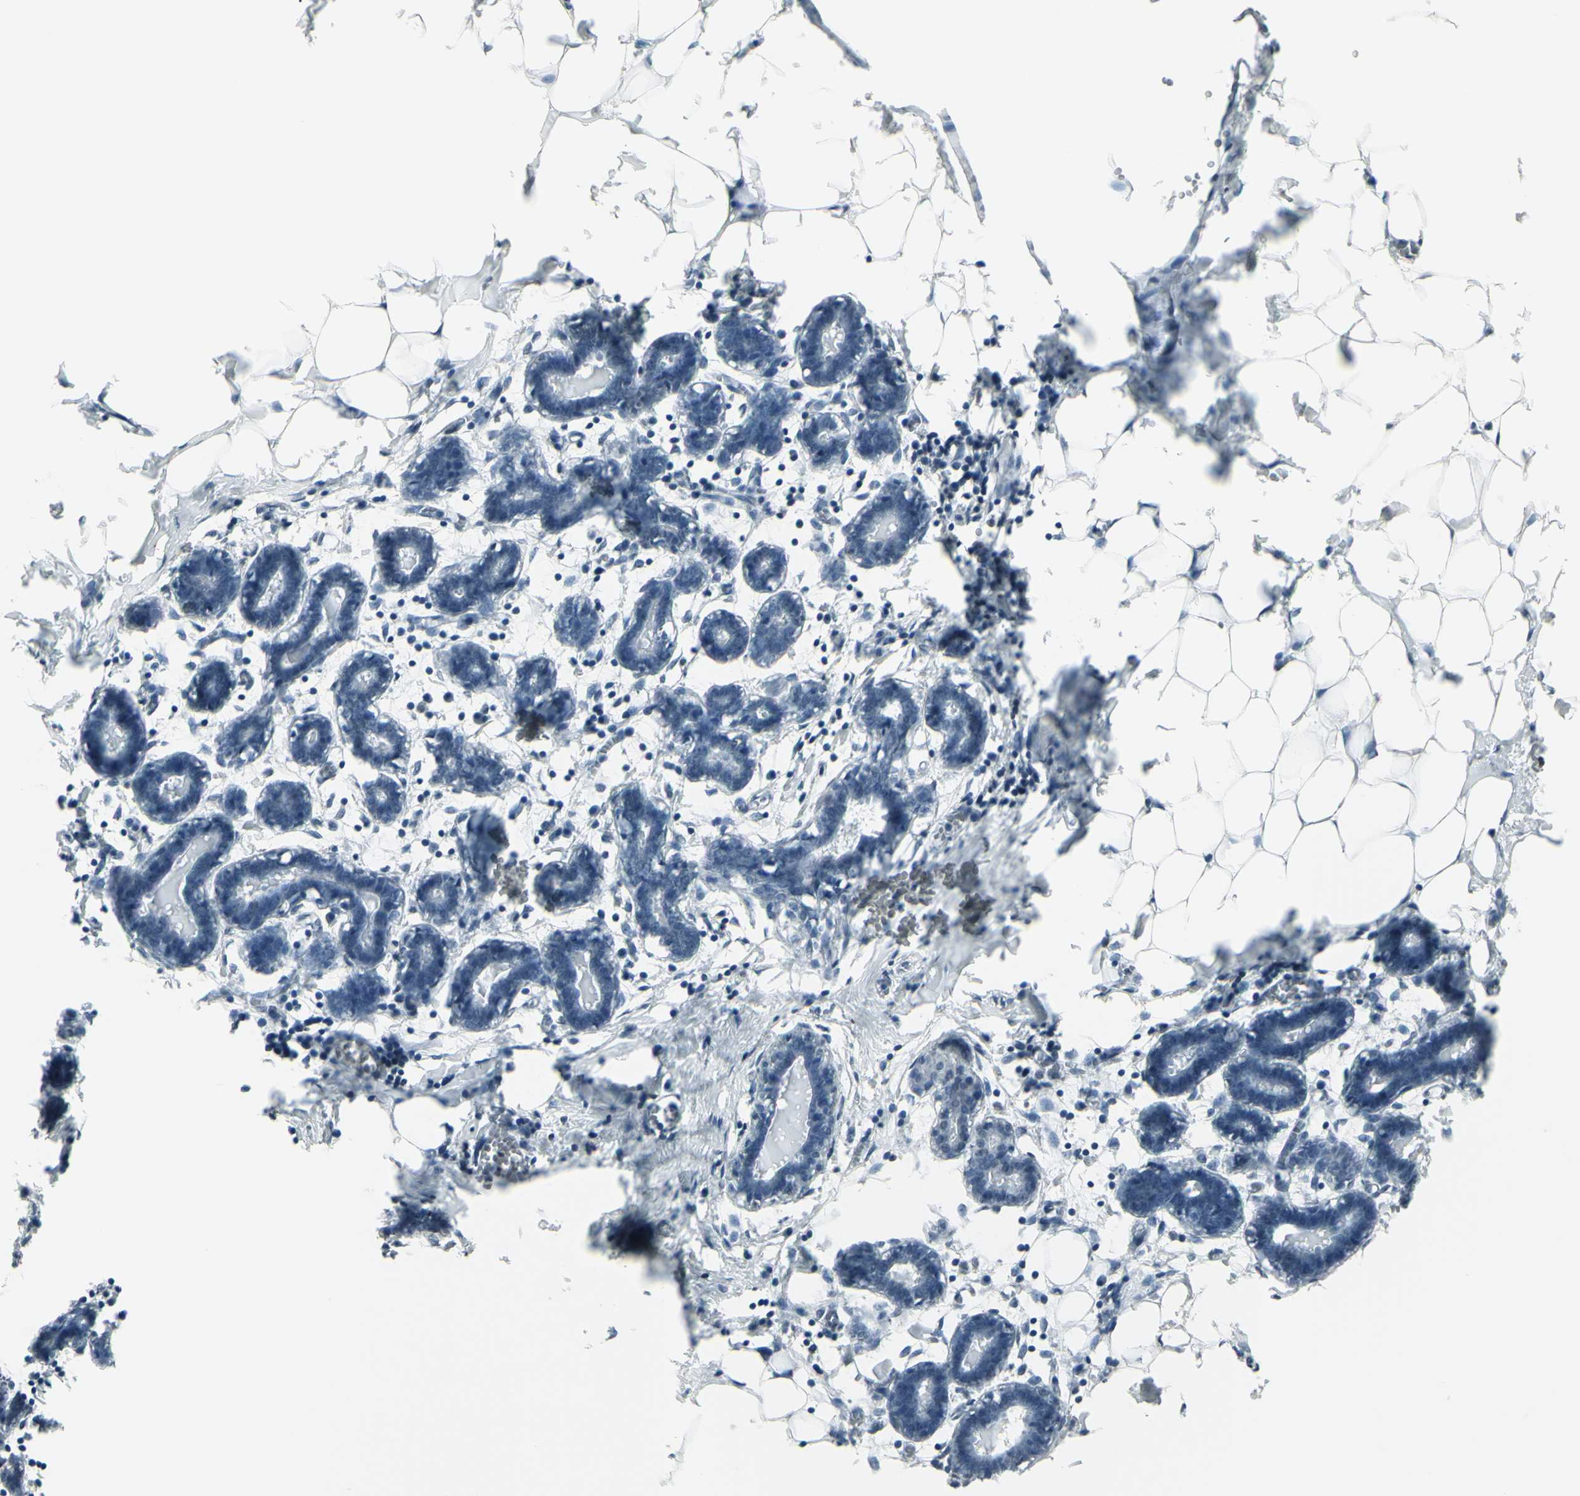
{"staining": {"intensity": "moderate", "quantity": "25%-75%", "location": "nuclear"}, "tissue": "breast", "cell_type": "Adipocytes", "image_type": "normal", "snomed": [{"axis": "morphology", "description": "Normal tissue, NOS"}, {"axis": "topography", "description": "Breast"}], "caption": "High-magnification brightfield microscopy of unremarkable breast stained with DAB (3,3'-diaminobenzidine) (brown) and counterstained with hematoxylin (blue). adipocytes exhibit moderate nuclear expression is present in about25%-75% of cells.", "gene": "CD79B", "patient": {"sex": "female", "age": 27}}